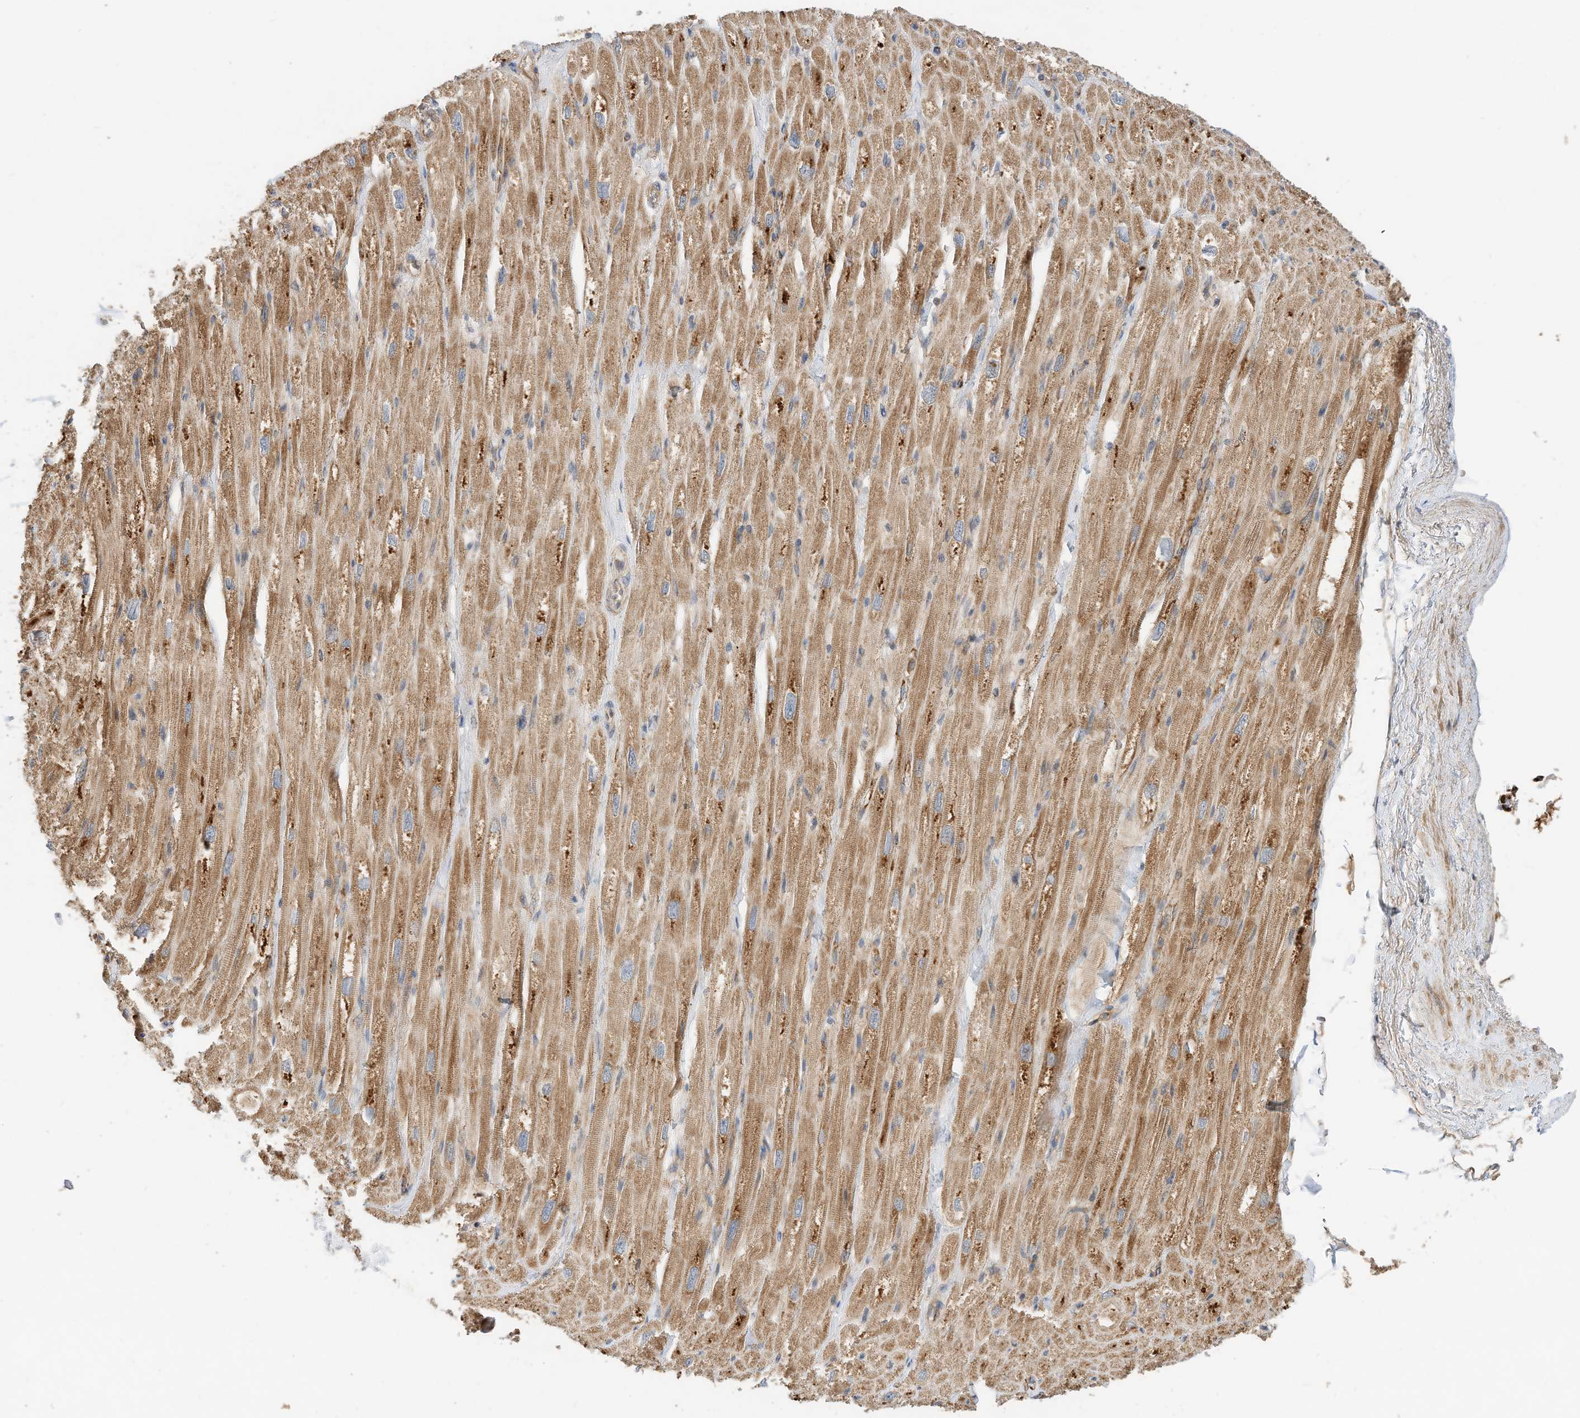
{"staining": {"intensity": "moderate", "quantity": ">75%", "location": "cytoplasmic/membranous"}, "tissue": "heart muscle", "cell_type": "Cardiomyocytes", "image_type": "normal", "snomed": [{"axis": "morphology", "description": "Normal tissue, NOS"}, {"axis": "topography", "description": "Heart"}], "caption": "Immunohistochemical staining of benign heart muscle displays moderate cytoplasmic/membranous protein positivity in about >75% of cardiomyocytes.", "gene": "CPAMD8", "patient": {"sex": "male", "age": 50}}